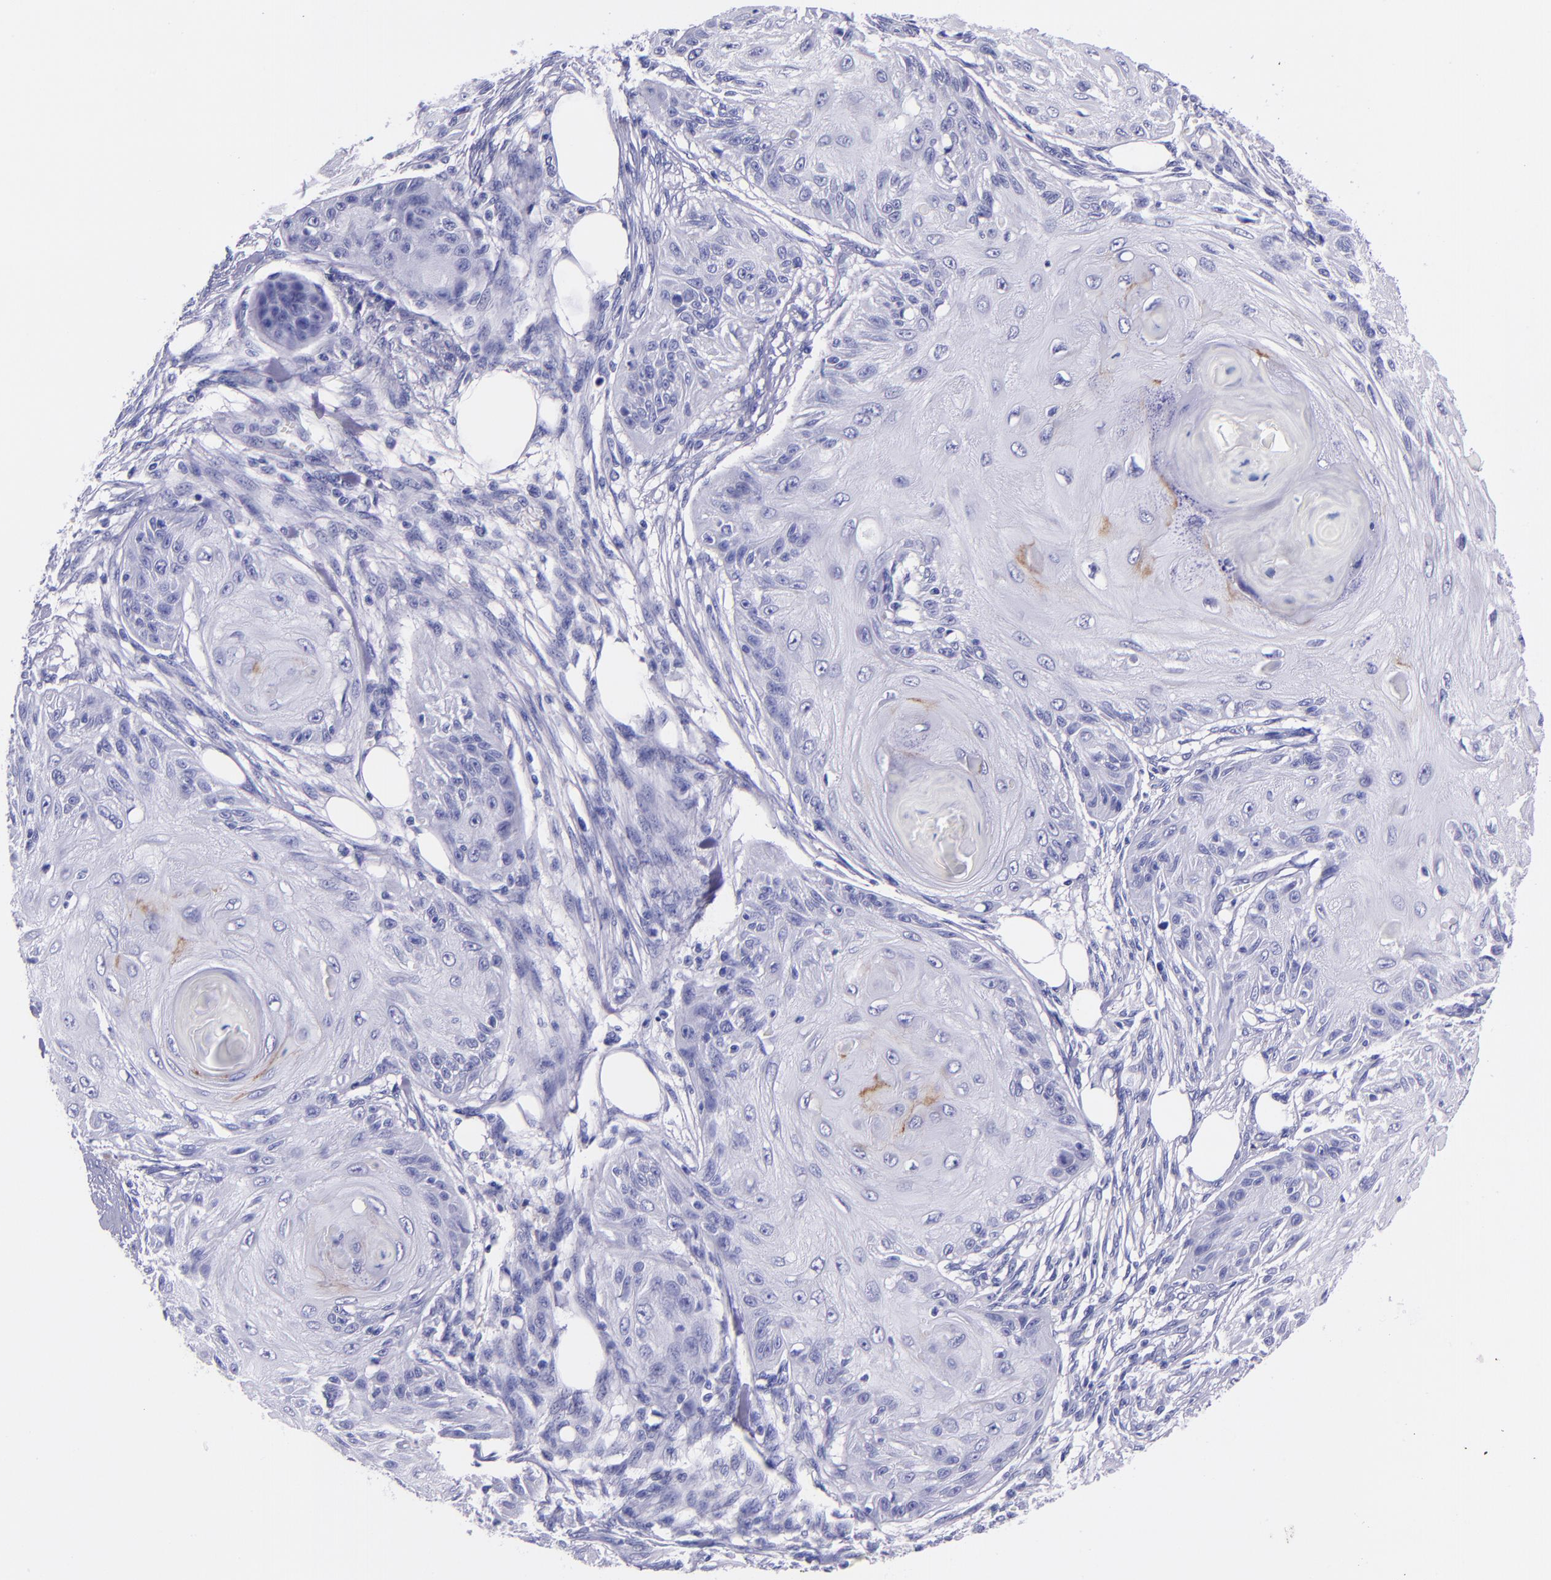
{"staining": {"intensity": "negative", "quantity": "none", "location": "none"}, "tissue": "skin cancer", "cell_type": "Tumor cells", "image_type": "cancer", "snomed": [{"axis": "morphology", "description": "Squamous cell carcinoma, NOS"}, {"axis": "topography", "description": "Skin"}], "caption": "This image is of squamous cell carcinoma (skin) stained with immunohistochemistry (IHC) to label a protein in brown with the nuclei are counter-stained blue. There is no positivity in tumor cells.", "gene": "MBP", "patient": {"sex": "female", "age": 88}}